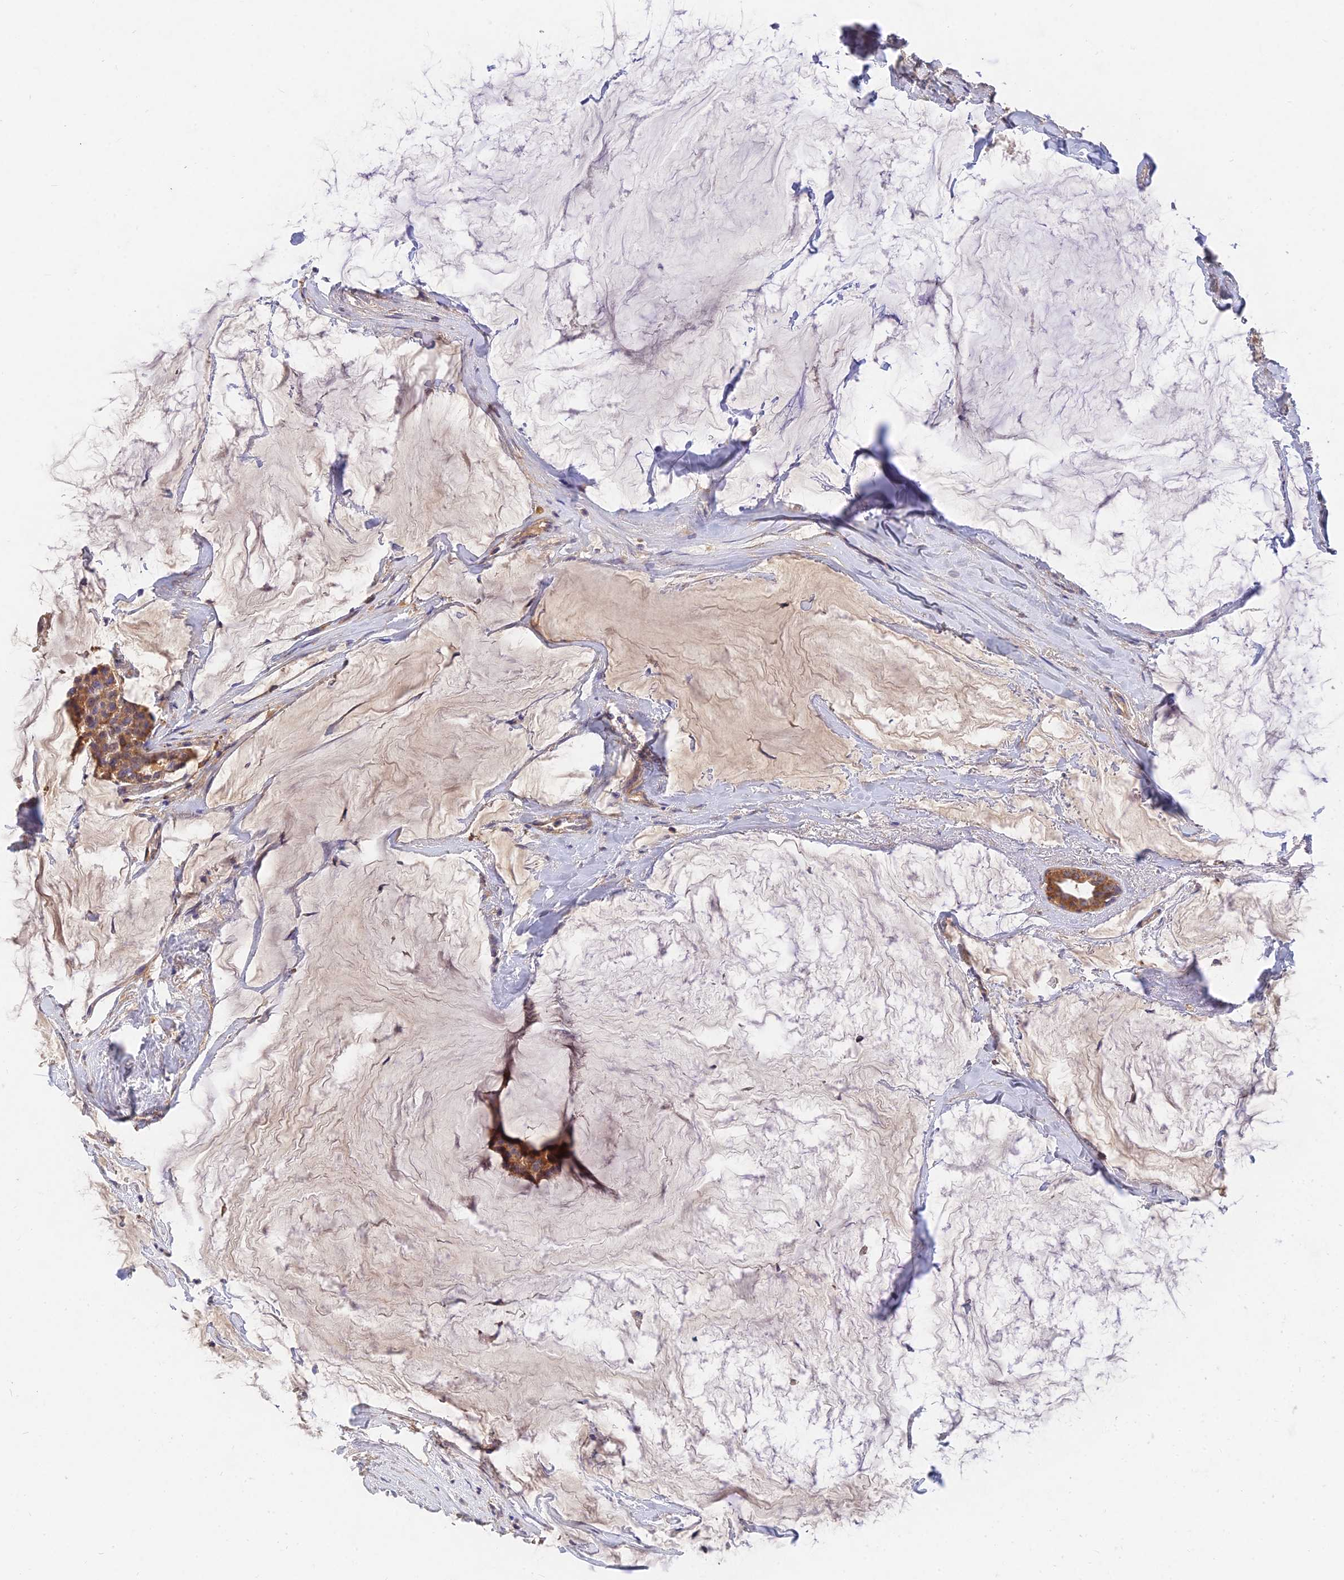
{"staining": {"intensity": "moderate", "quantity": ">75%", "location": "cytoplasmic/membranous"}, "tissue": "breast cancer", "cell_type": "Tumor cells", "image_type": "cancer", "snomed": [{"axis": "morphology", "description": "Duct carcinoma"}, {"axis": "topography", "description": "Breast"}], "caption": "Immunohistochemistry photomicrograph of breast cancer (infiltrating ductal carcinoma) stained for a protein (brown), which shows medium levels of moderate cytoplasmic/membranous expression in approximately >75% of tumor cells.", "gene": "SLC38A11", "patient": {"sex": "female", "age": 93}}